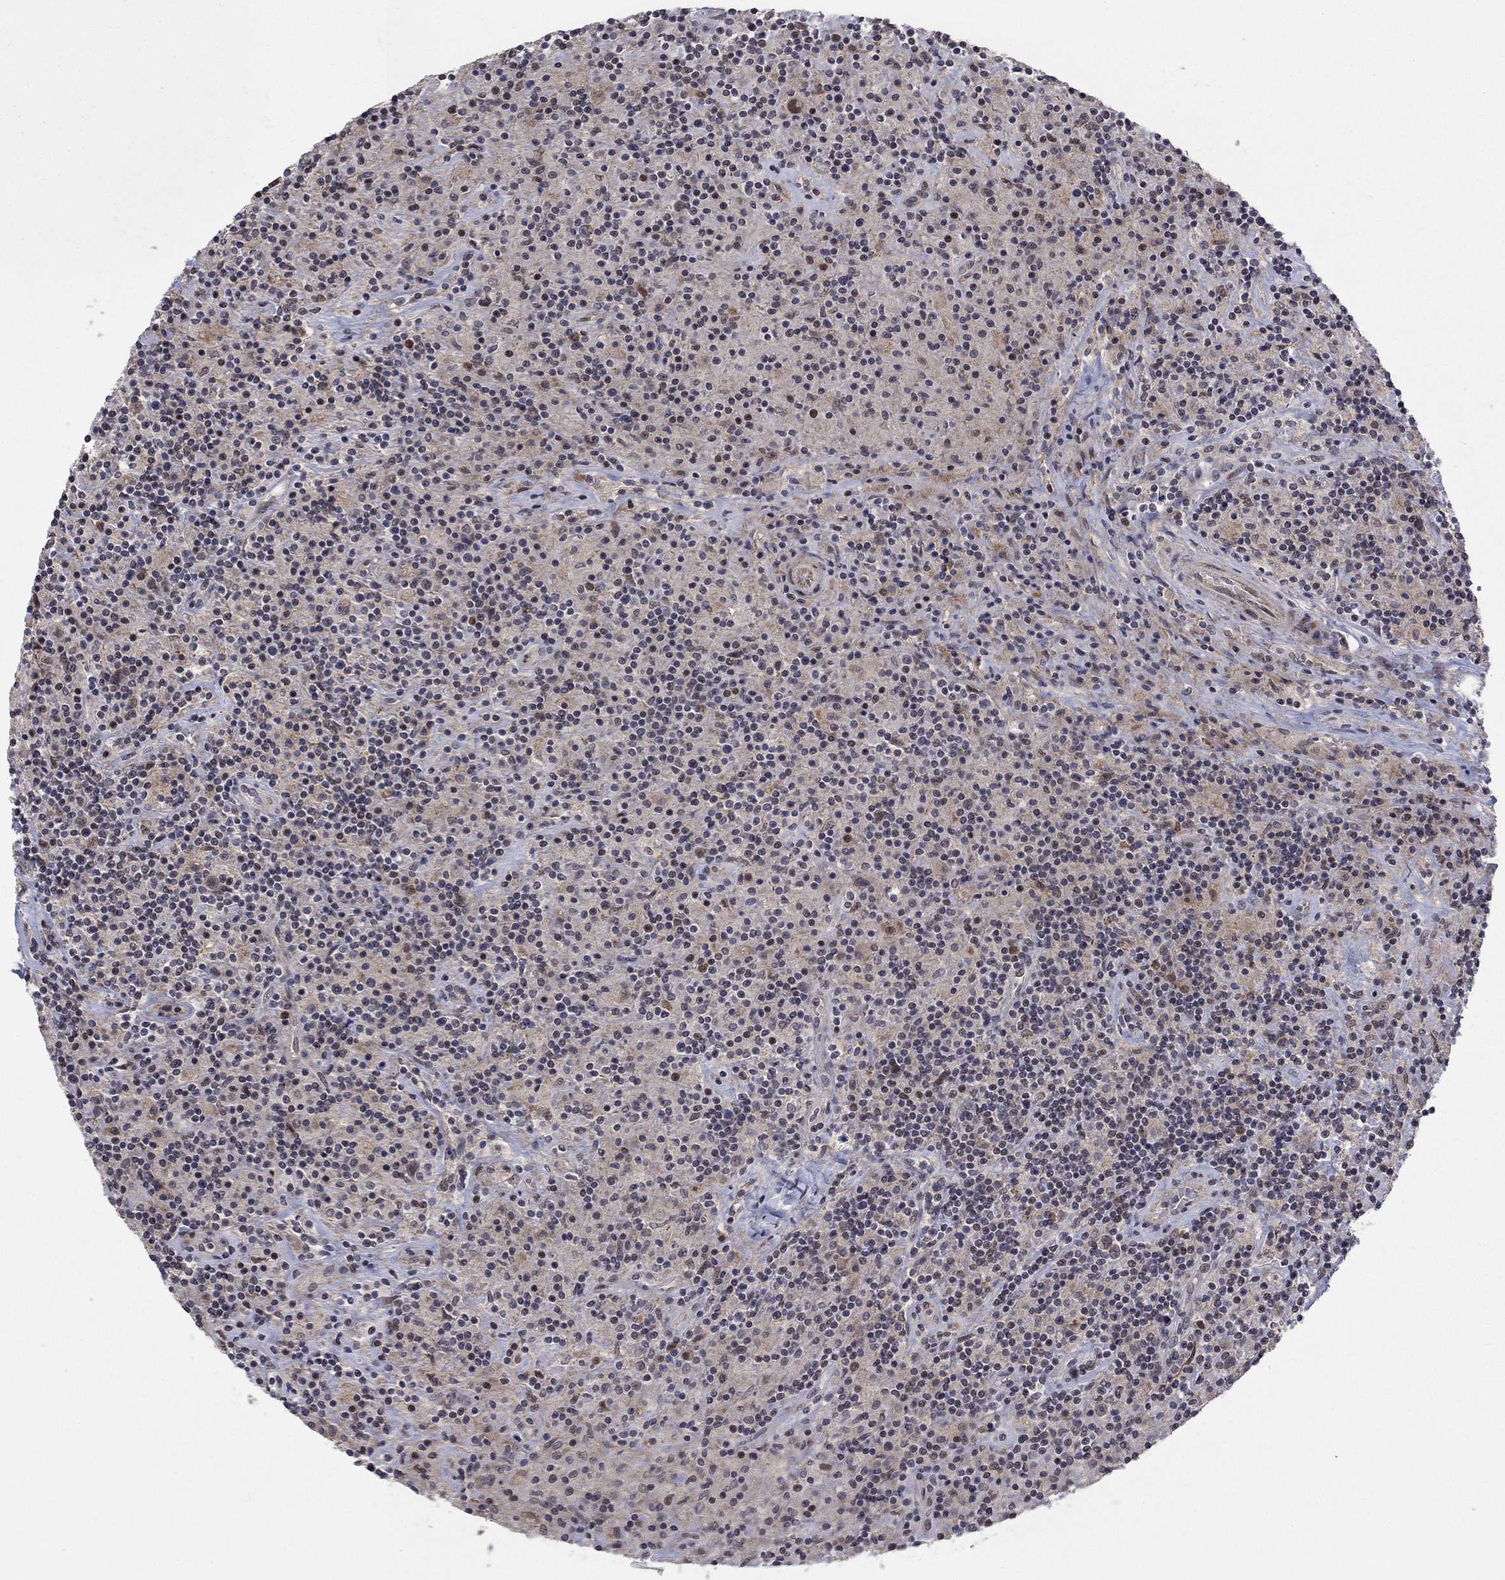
{"staining": {"intensity": "negative", "quantity": "none", "location": "none"}, "tissue": "lymphoma", "cell_type": "Tumor cells", "image_type": "cancer", "snomed": [{"axis": "morphology", "description": "Hodgkin's disease, NOS"}, {"axis": "topography", "description": "Lymph node"}], "caption": "An immunohistochemistry (IHC) histopathology image of Hodgkin's disease is shown. There is no staining in tumor cells of Hodgkin's disease.", "gene": "ZNF395", "patient": {"sex": "male", "age": 70}}